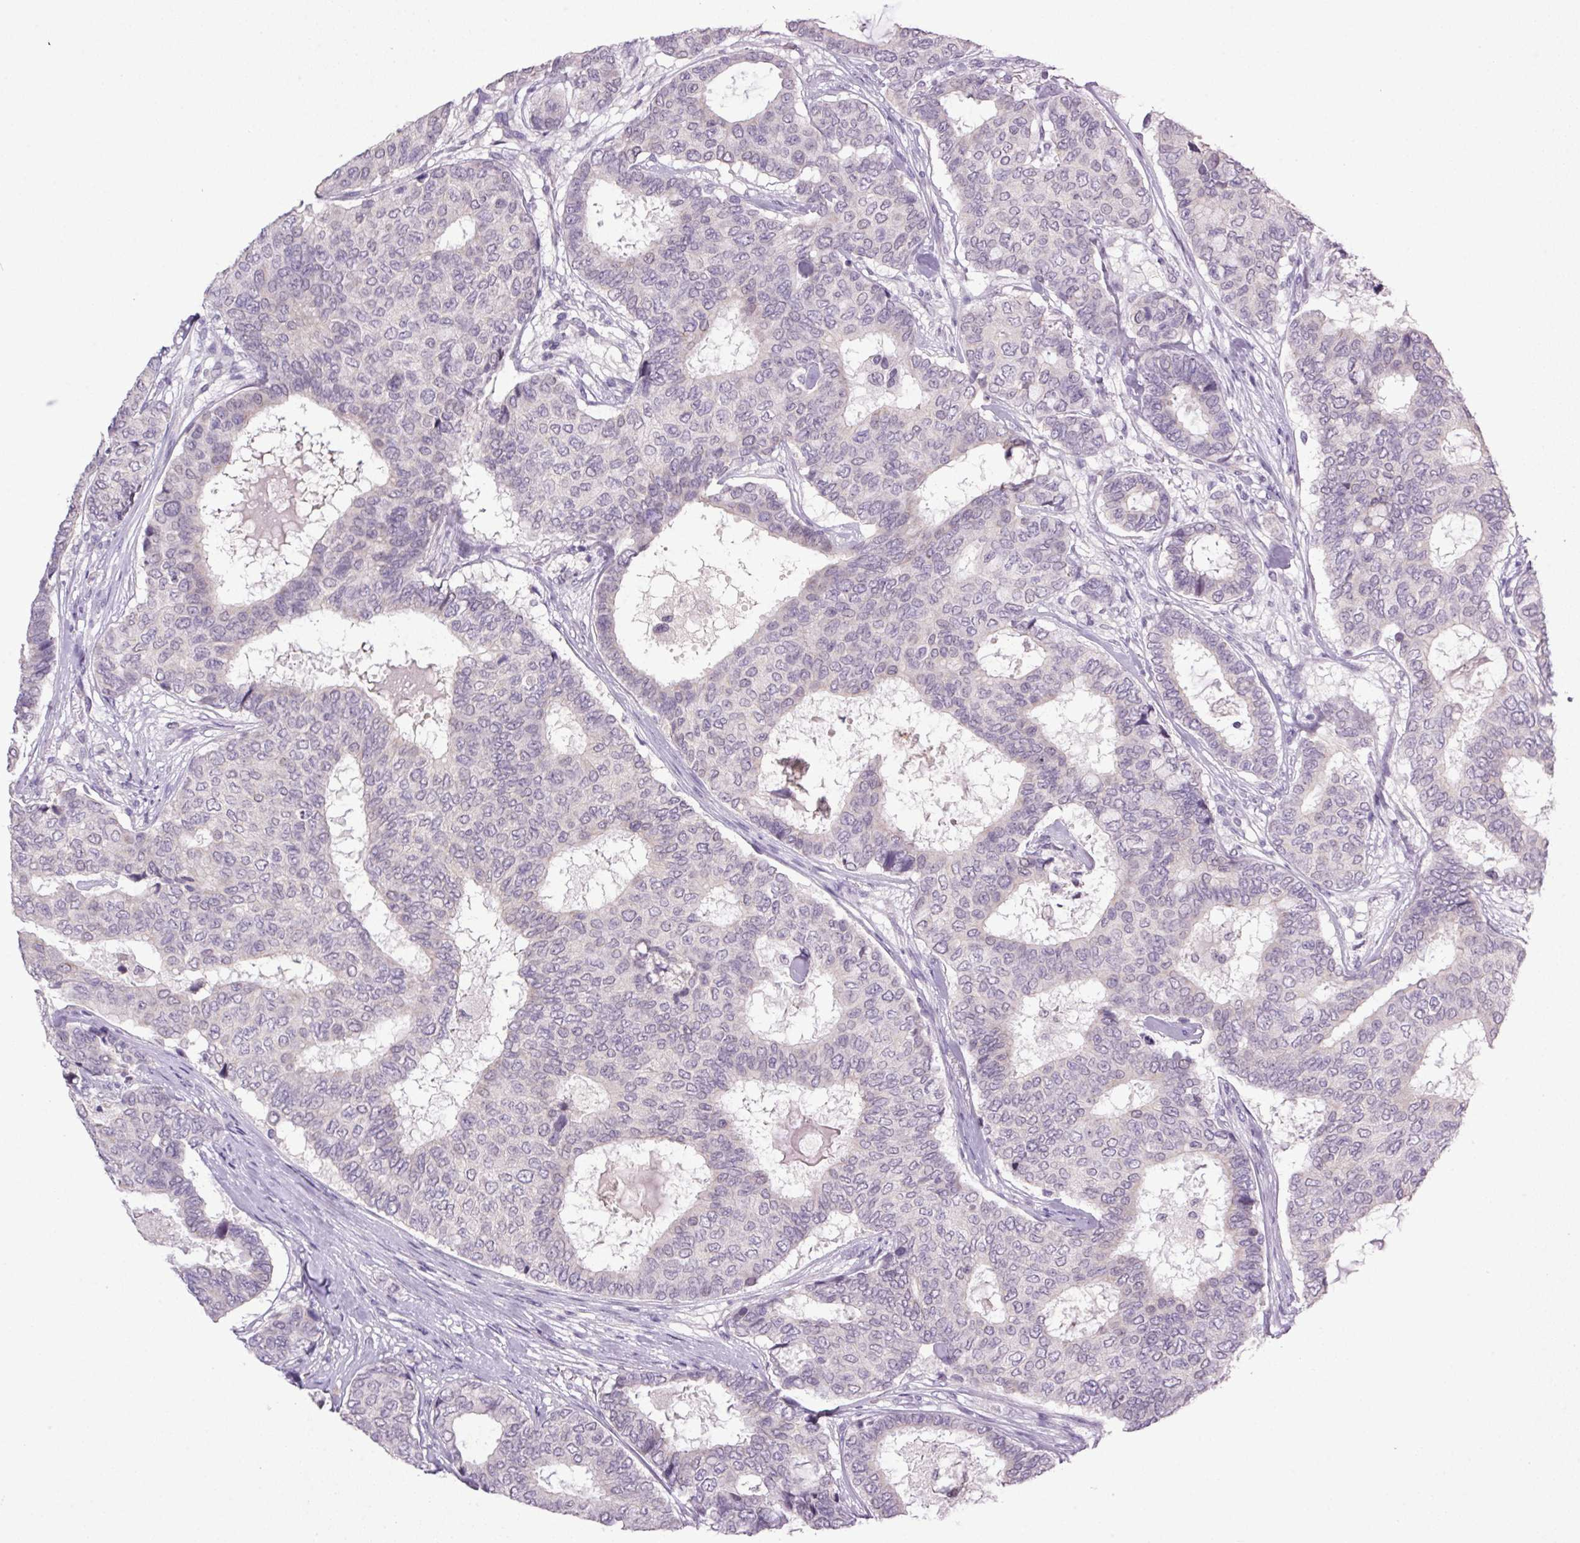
{"staining": {"intensity": "negative", "quantity": "none", "location": "none"}, "tissue": "breast cancer", "cell_type": "Tumor cells", "image_type": "cancer", "snomed": [{"axis": "morphology", "description": "Duct carcinoma"}, {"axis": "topography", "description": "Breast"}], "caption": "An IHC image of breast infiltrating ductal carcinoma is shown. There is no staining in tumor cells of breast infiltrating ductal carcinoma.", "gene": "TRDN", "patient": {"sex": "female", "age": 75}}